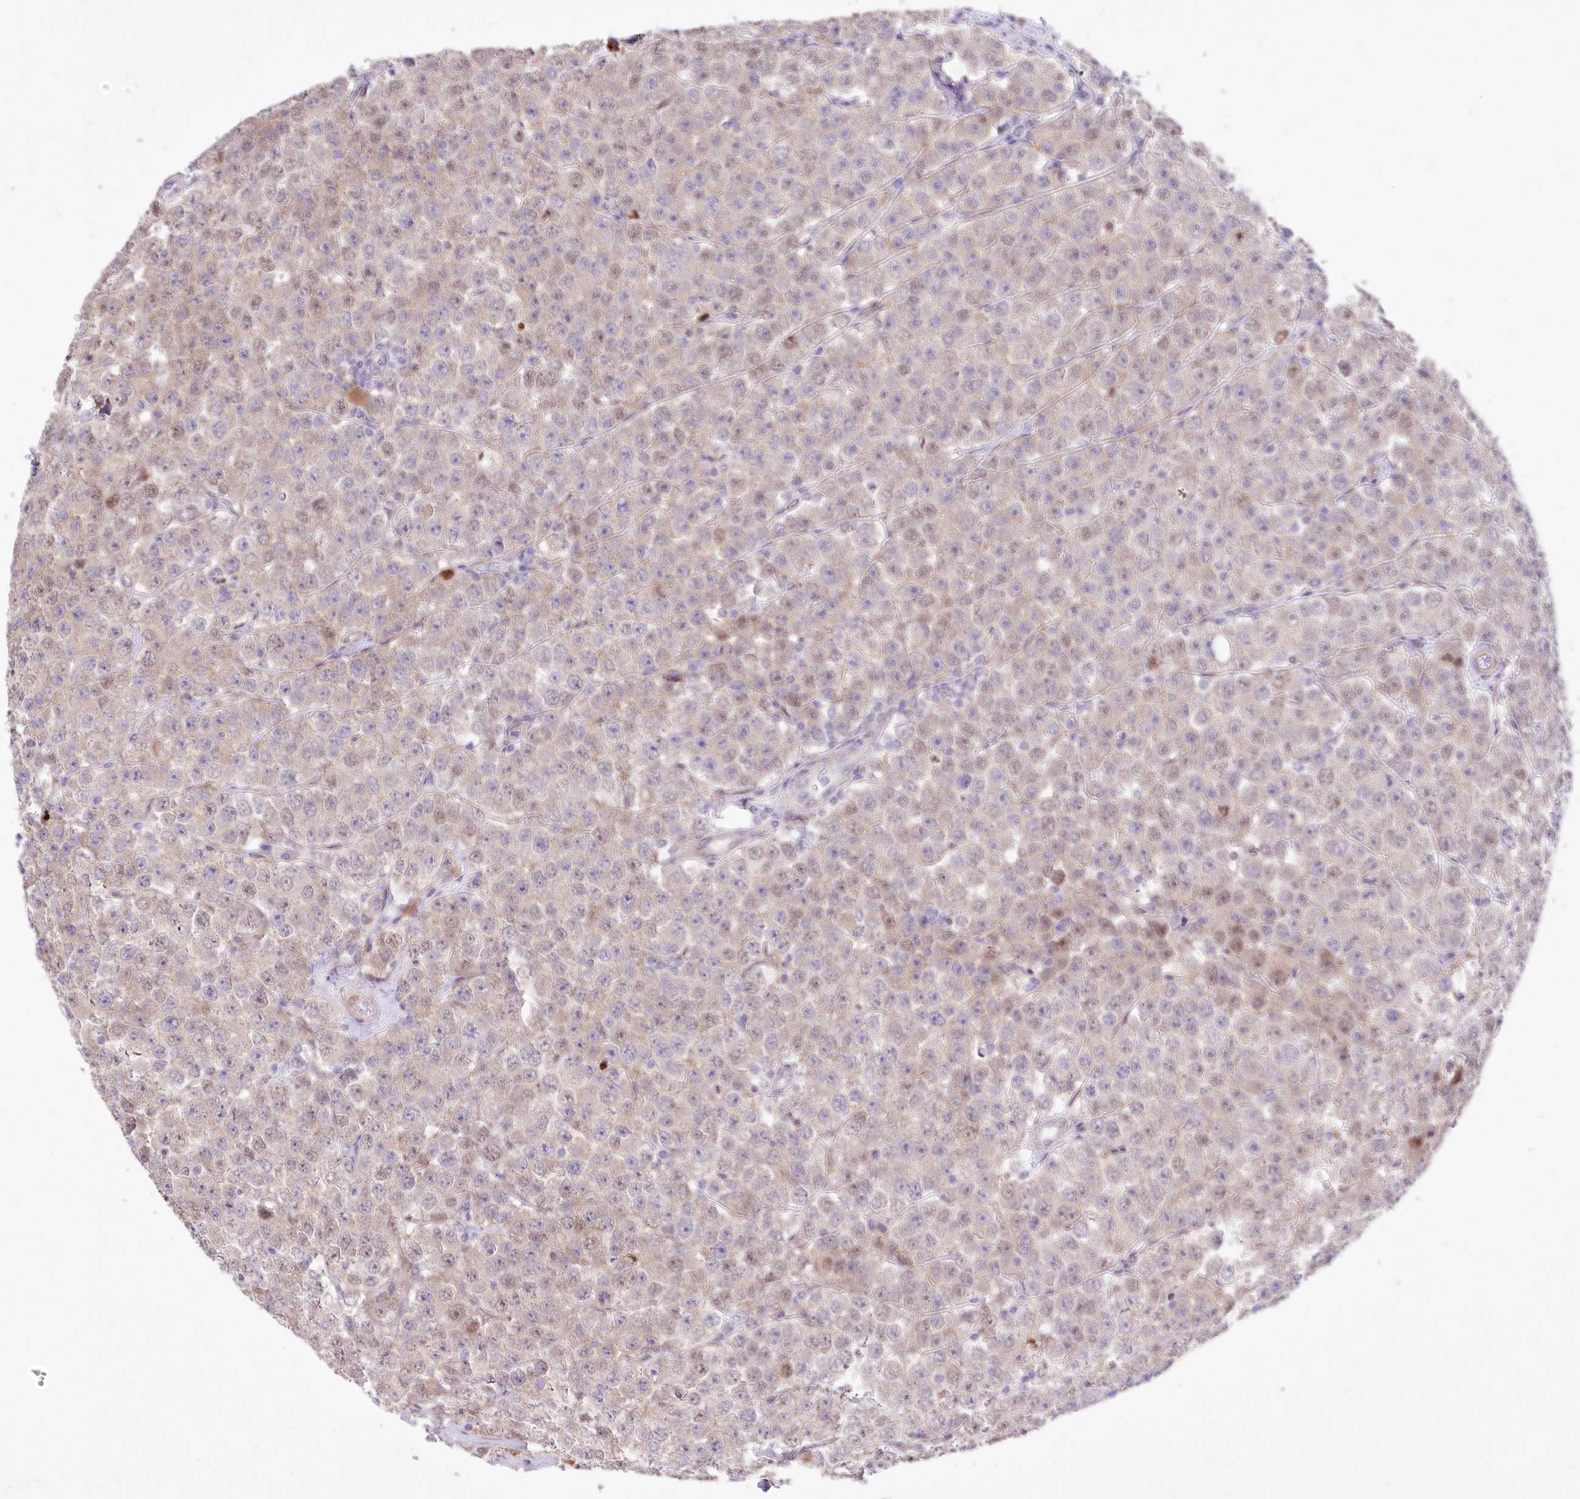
{"staining": {"intensity": "weak", "quantity": ">75%", "location": "cytoplasmic/membranous"}, "tissue": "testis cancer", "cell_type": "Tumor cells", "image_type": "cancer", "snomed": [{"axis": "morphology", "description": "Seminoma, NOS"}, {"axis": "topography", "description": "Testis"}], "caption": "Testis cancer (seminoma) stained with a protein marker displays weak staining in tumor cells.", "gene": "FAM241B", "patient": {"sex": "male", "age": 28}}